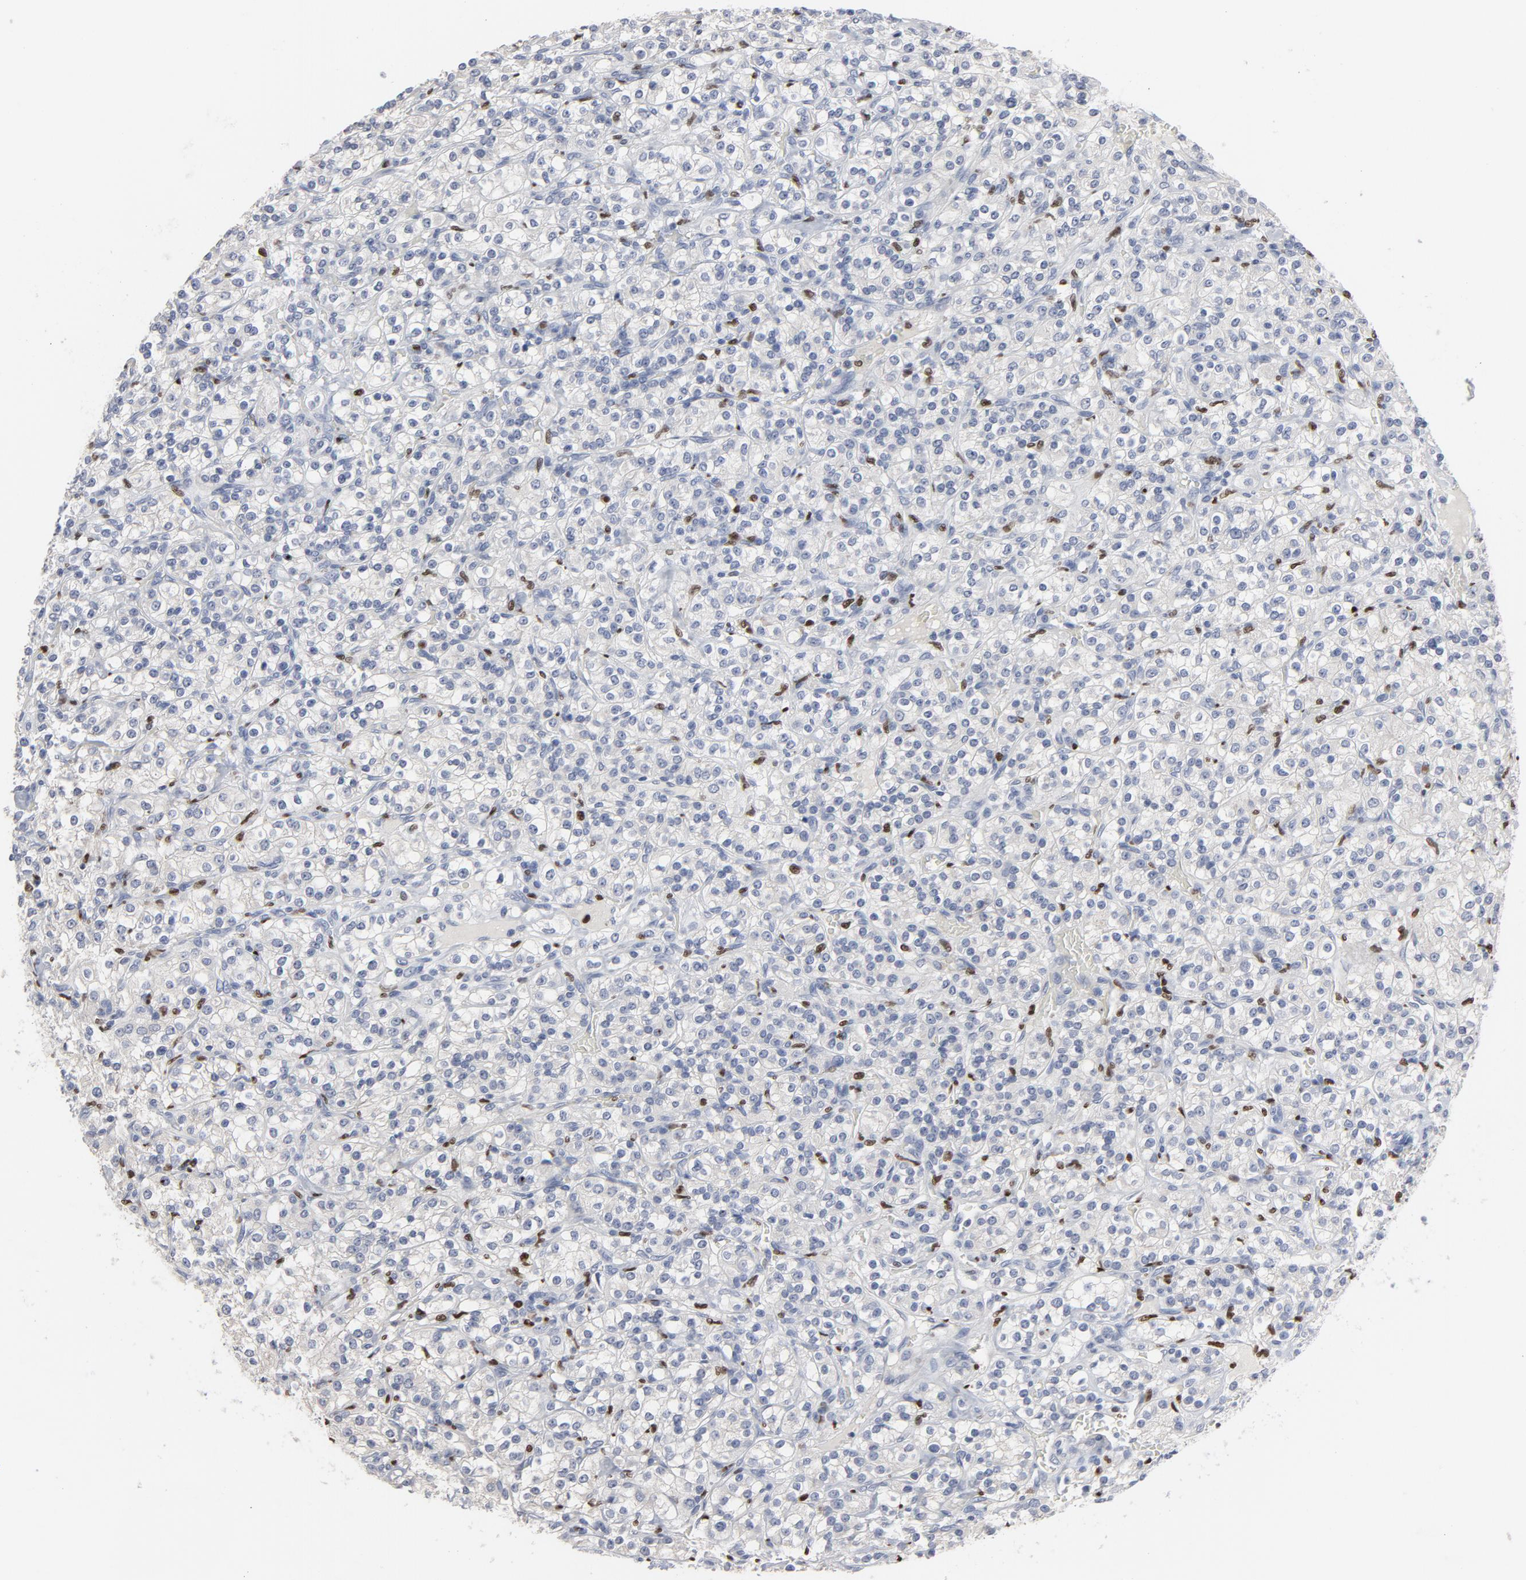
{"staining": {"intensity": "negative", "quantity": "none", "location": "none"}, "tissue": "renal cancer", "cell_type": "Tumor cells", "image_type": "cancer", "snomed": [{"axis": "morphology", "description": "Adenocarcinoma, NOS"}, {"axis": "topography", "description": "Kidney"}], "caption": "The micrograph displays no significant expression in tumor cells of renal cancer (adenocarcinoma).", "gene": "SPI1", "patient": {"sex": "male", "age": 77}}